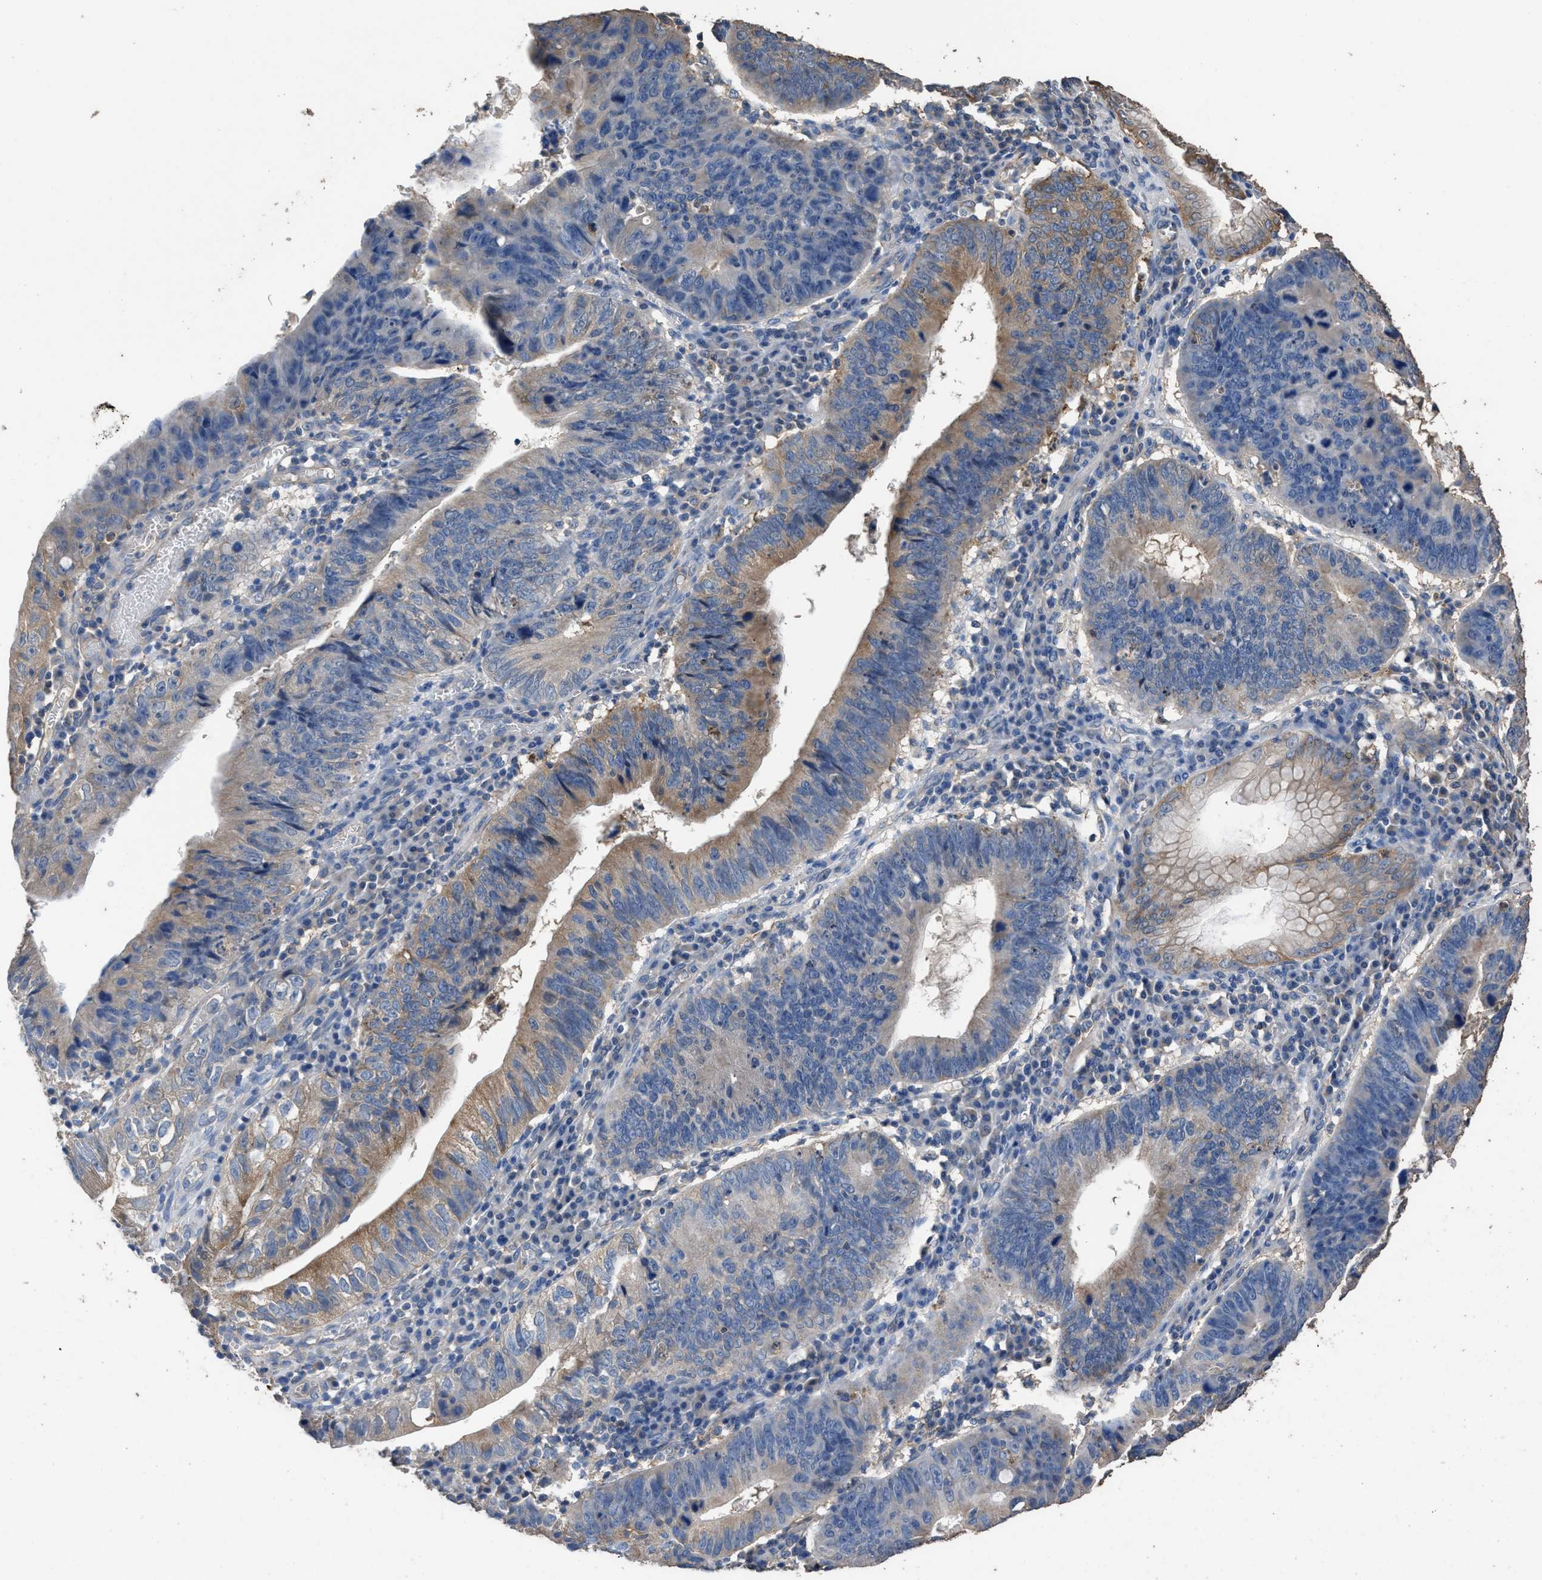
{"staining": {"intensity": "weak", "quantity": "<25%", "location": "cytoplasmic/membranous"}, "tissue": "stomach cancer", "cell_type": "Tumor cells", "image_type": "cancer", "snomed": [{"axis": "morphology", "description": "Adenocarcinoma, NOS"}, {"axis": "topography", "description": "Stomach"}], "caption": "Adenocarcinoma (stomach) was stained to show a protein in brown. There is no significant positivity in tumor cells.", "gene": "ITSN1", "patient": {"sex": "male", "age": 59}}